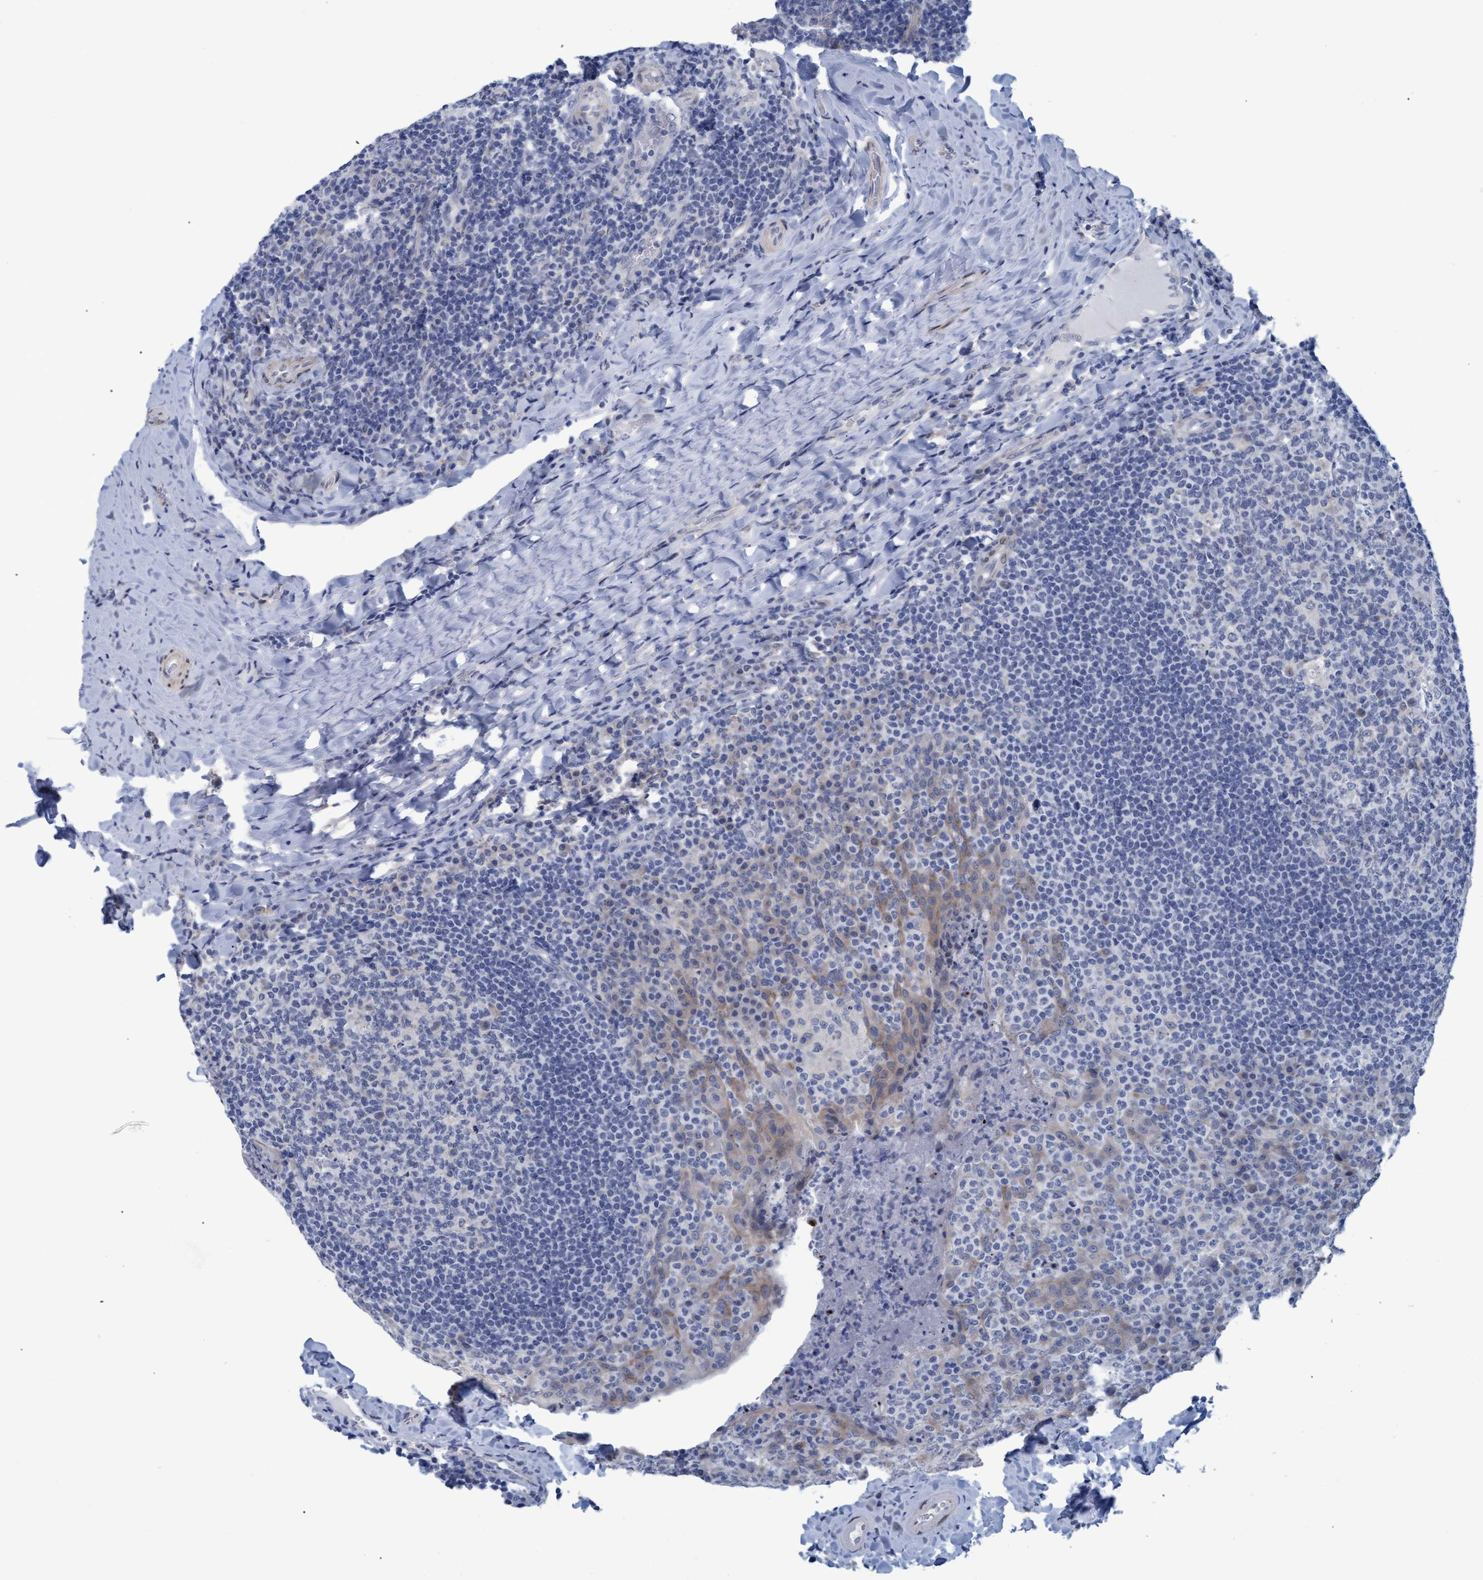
{"staining": {"intensity": "negative", "quantity": "none", "location": "none"}, "tissue": "tonsil", "cell_type": "Germinal center cells", "image_type": "normal", "snomed": [{"axis": "morphology", "description": "Normal tissue, NOS"}, {"axis": "topography", "description": "Tonsil"}], "caption": "Normal tonsil was stained to show a protein in brown. There is no significant staining in germinal center cells.", "gene": "SSTR3", "patient": {"sex": "male", "age": 17}}